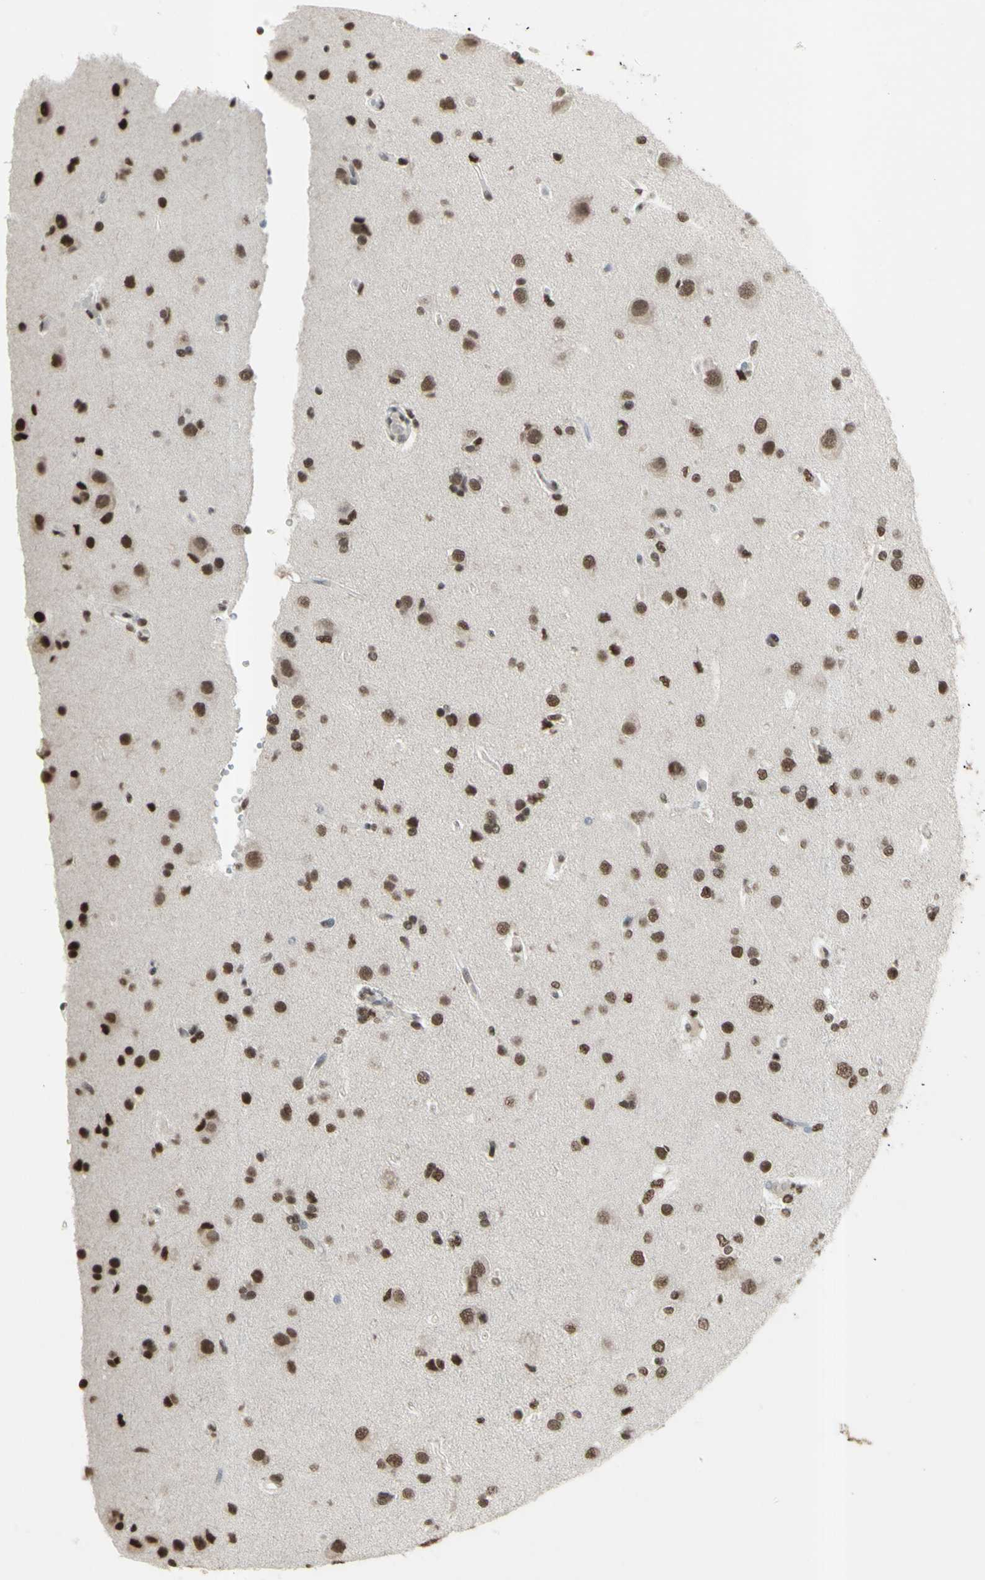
{"staining": {"intensity": "strong", "quantity": ">75%", "location": "nuclear"}, "tissue": "glioma", "cell_type": "Tumor cells", "image_type": "cancer", "snomed": [{"axis": "morphology", "description": "Glioma, malignant, High grade"}, {"axis": "topography", "description": "Brain"}], "caption": "Tumor cells reveal high levels of strong nuclear positivity in about >75% of cells in malignant glioma (high-grade). Nuclei are stained in blue.", "gene": "TRIM28", "patient": {"sex": "female", "age": 59}}